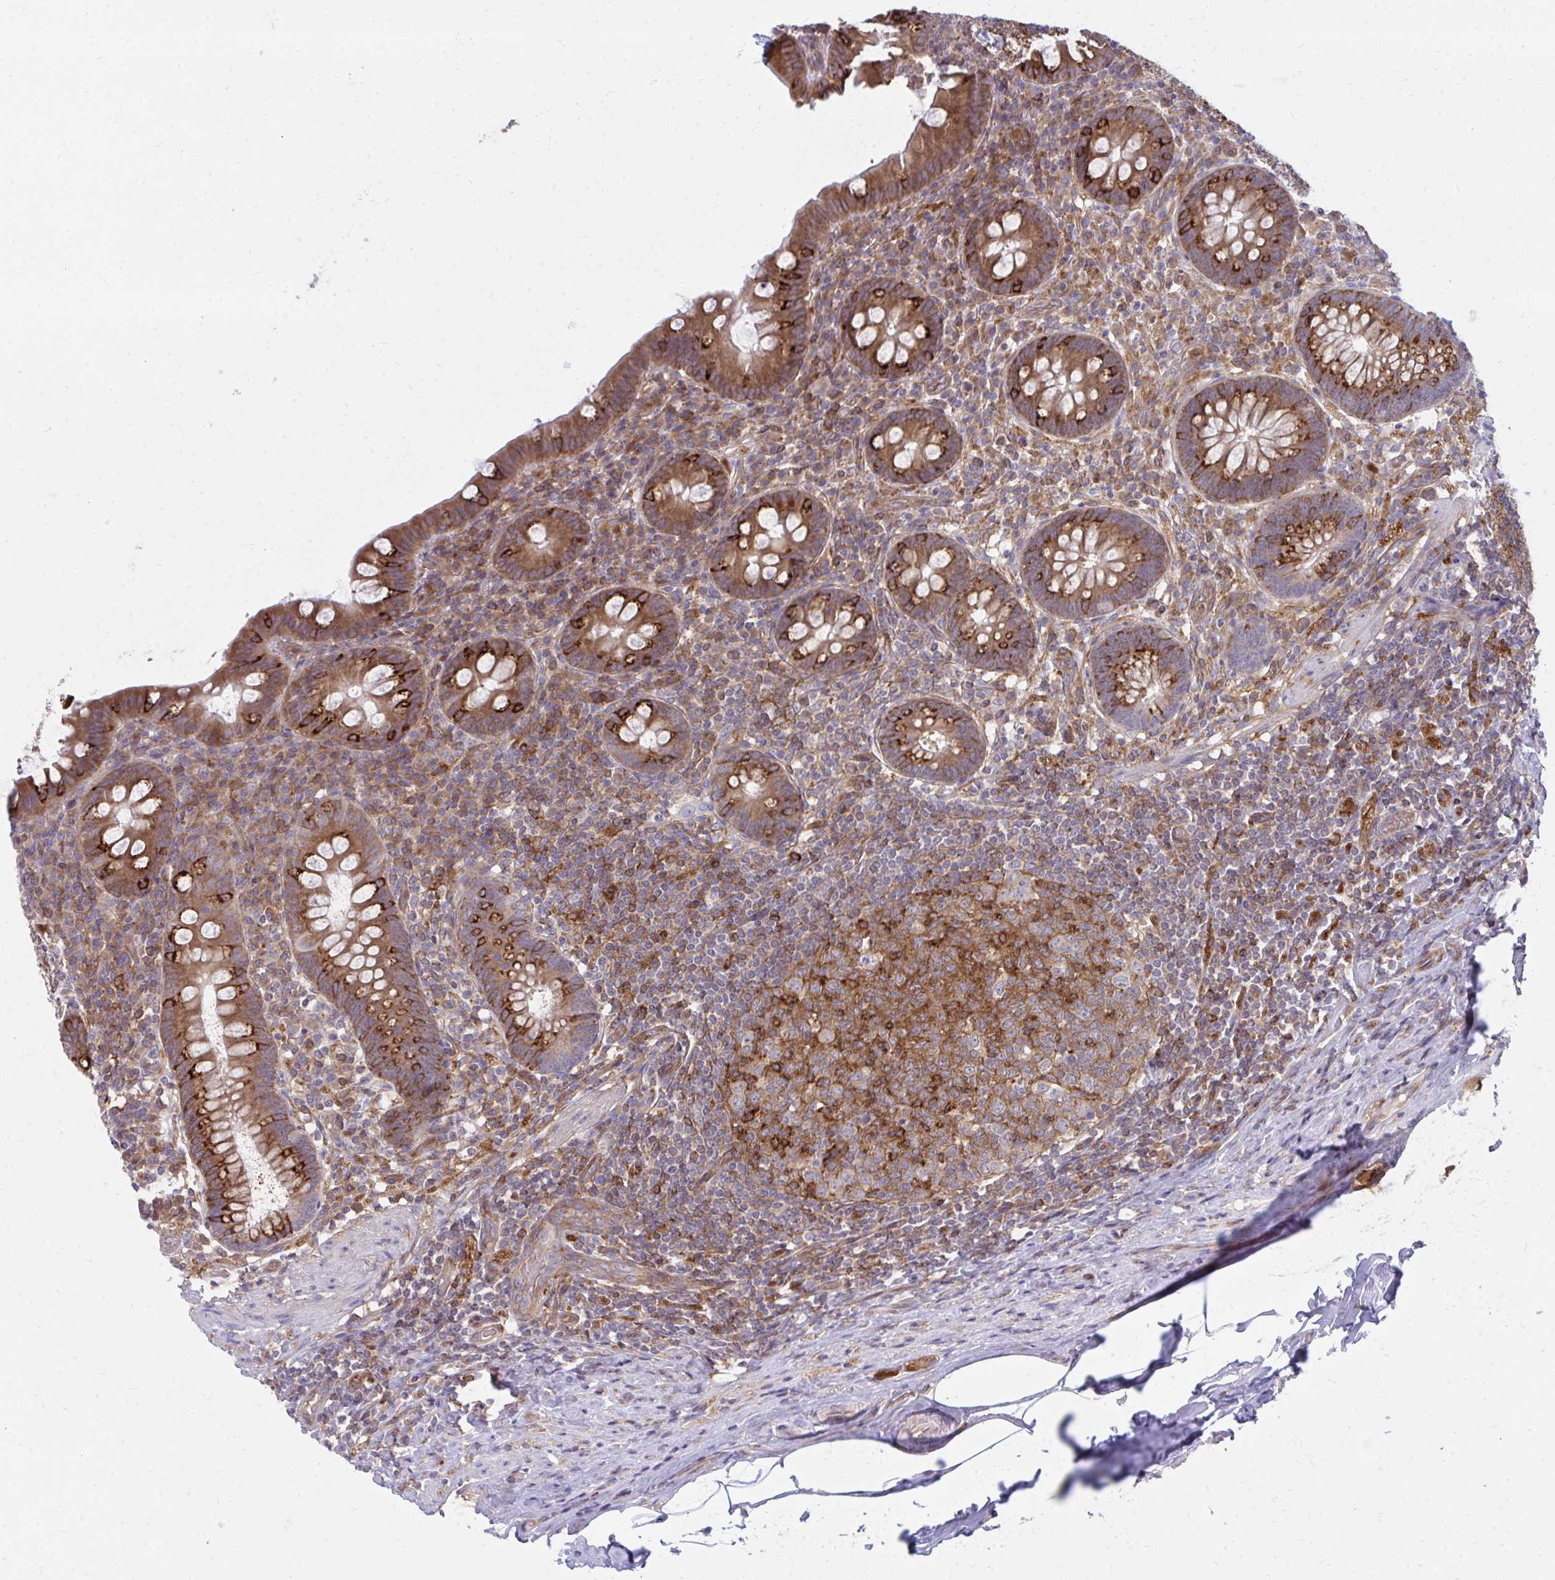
{"staining": {"intensity": "moderate", "quantity": ">75%", "location": "cytoplasmic/membranous"}, "tissue": "appendix", "cell_type": "Glandular cells", "image_type": "normal", "snomed": [{"axis": "morphology", "description": "Normal tissue, NOS"}, {"axis": "topography", "description": "Appendix"}], "caption": "Immunohistochemistry photomicrograph of normal appendix: human appendix stained using immunohistochemistry (IHC) reveals medium levels of moderate protein expression localized specifically in the cytoplasmic/membranous of glandular cells, appearing as a cytoplasmic/membranous brown color.", "gene": "ASAP1", "patient": {"sex": "male", "age": 71}}